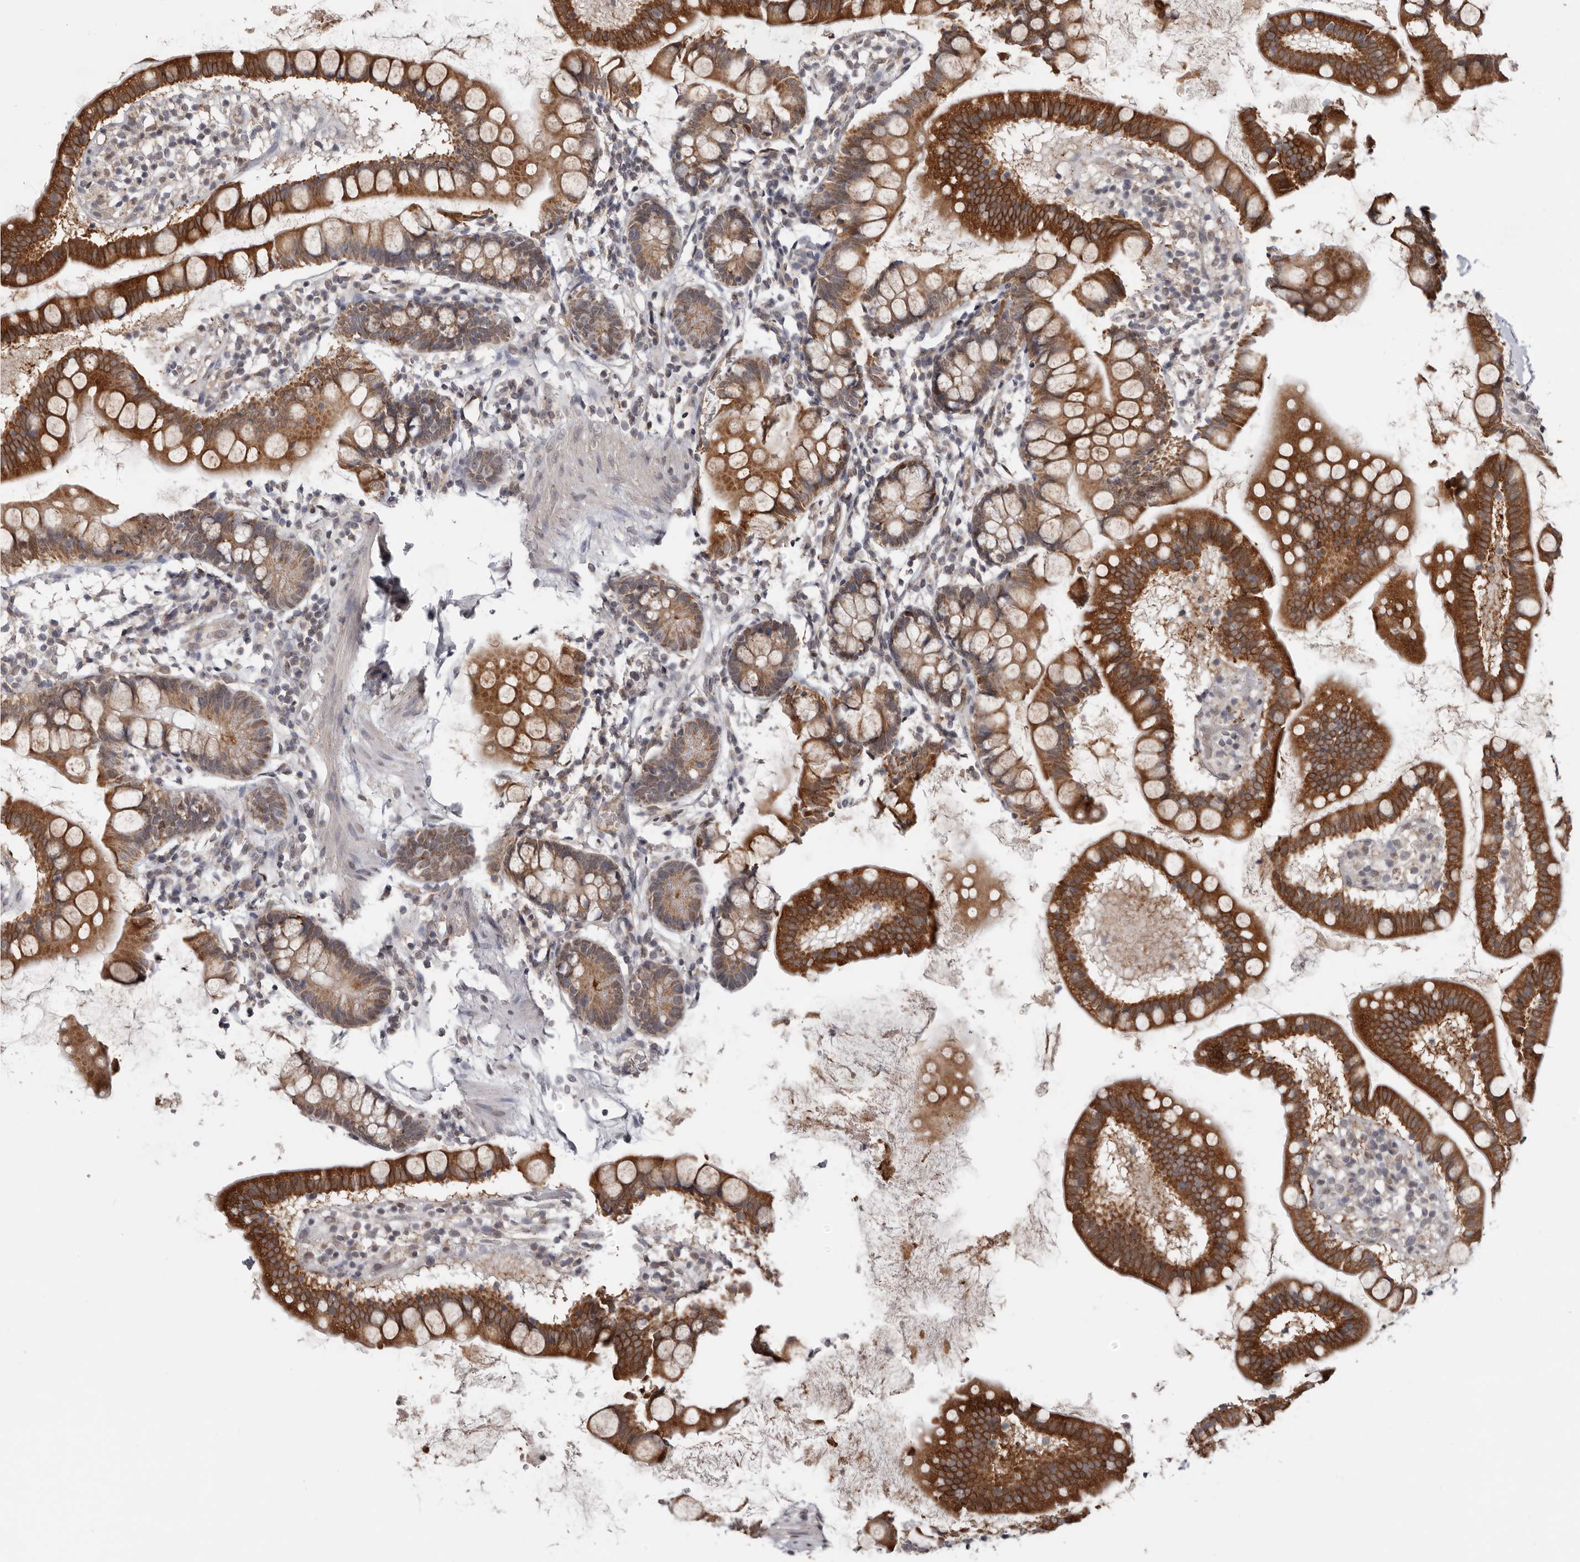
{"staining": {"intensity": "strong", "quantity": ">75%", "location": "cytoplasmic/membranous"}, "tissue": "small intestine", "cell_type": "Glandular cells", "image_type": "normal", "snomed": [{"axis": "morphology", "description": "Normal tissue, NOS"}, {"axis": "topography", "description": "Small intestine"}], "caption": "Immunohistochemistry (IHC) photomicrograph of unremarkable small intestine stained for a protein (brown), which exhibits high levels of strong cytoplasmic/membranous expression in approximately >75% of glandular cells.", "gene": "MOGAT2", "patient": {"sex": "female", "age": 84}}